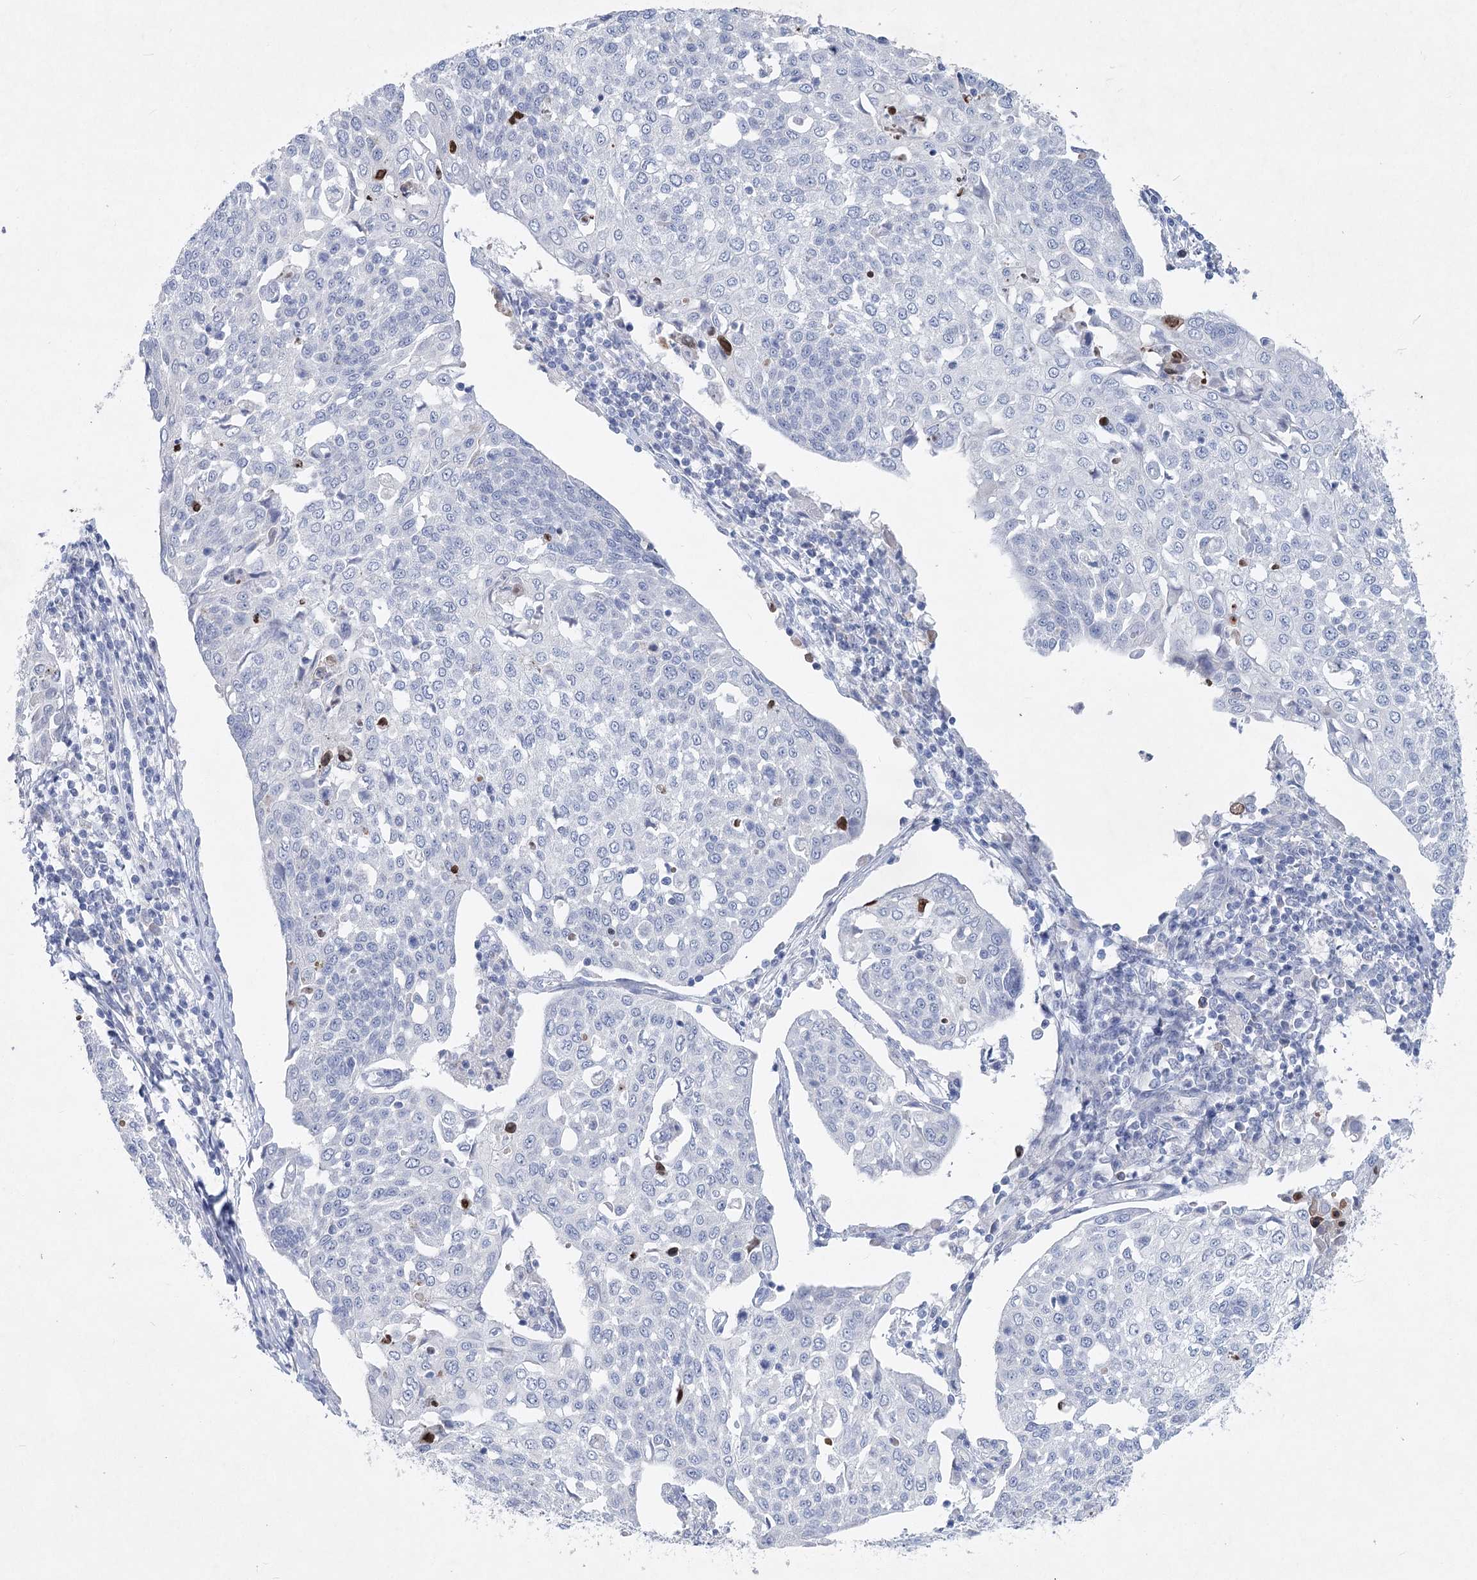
{"staining": {"intensity": "negative", "quantity": "none", "location": "none"}, "tissue": "cervical cancer", "cell_type": "Tumor cells", "image_type": "cancer", "snomed": [{"axis": "morphology", "description": "Squamous cell carcinoma, NOS"}, {"axis": "topography", "description": "Cervix"}], "caption": "IHC of cervical squamous cell carcinoma demonstrates no positivity in tumor cells.", "gene": "WDR74", "patient": {"sex": "female", "age": 34}}